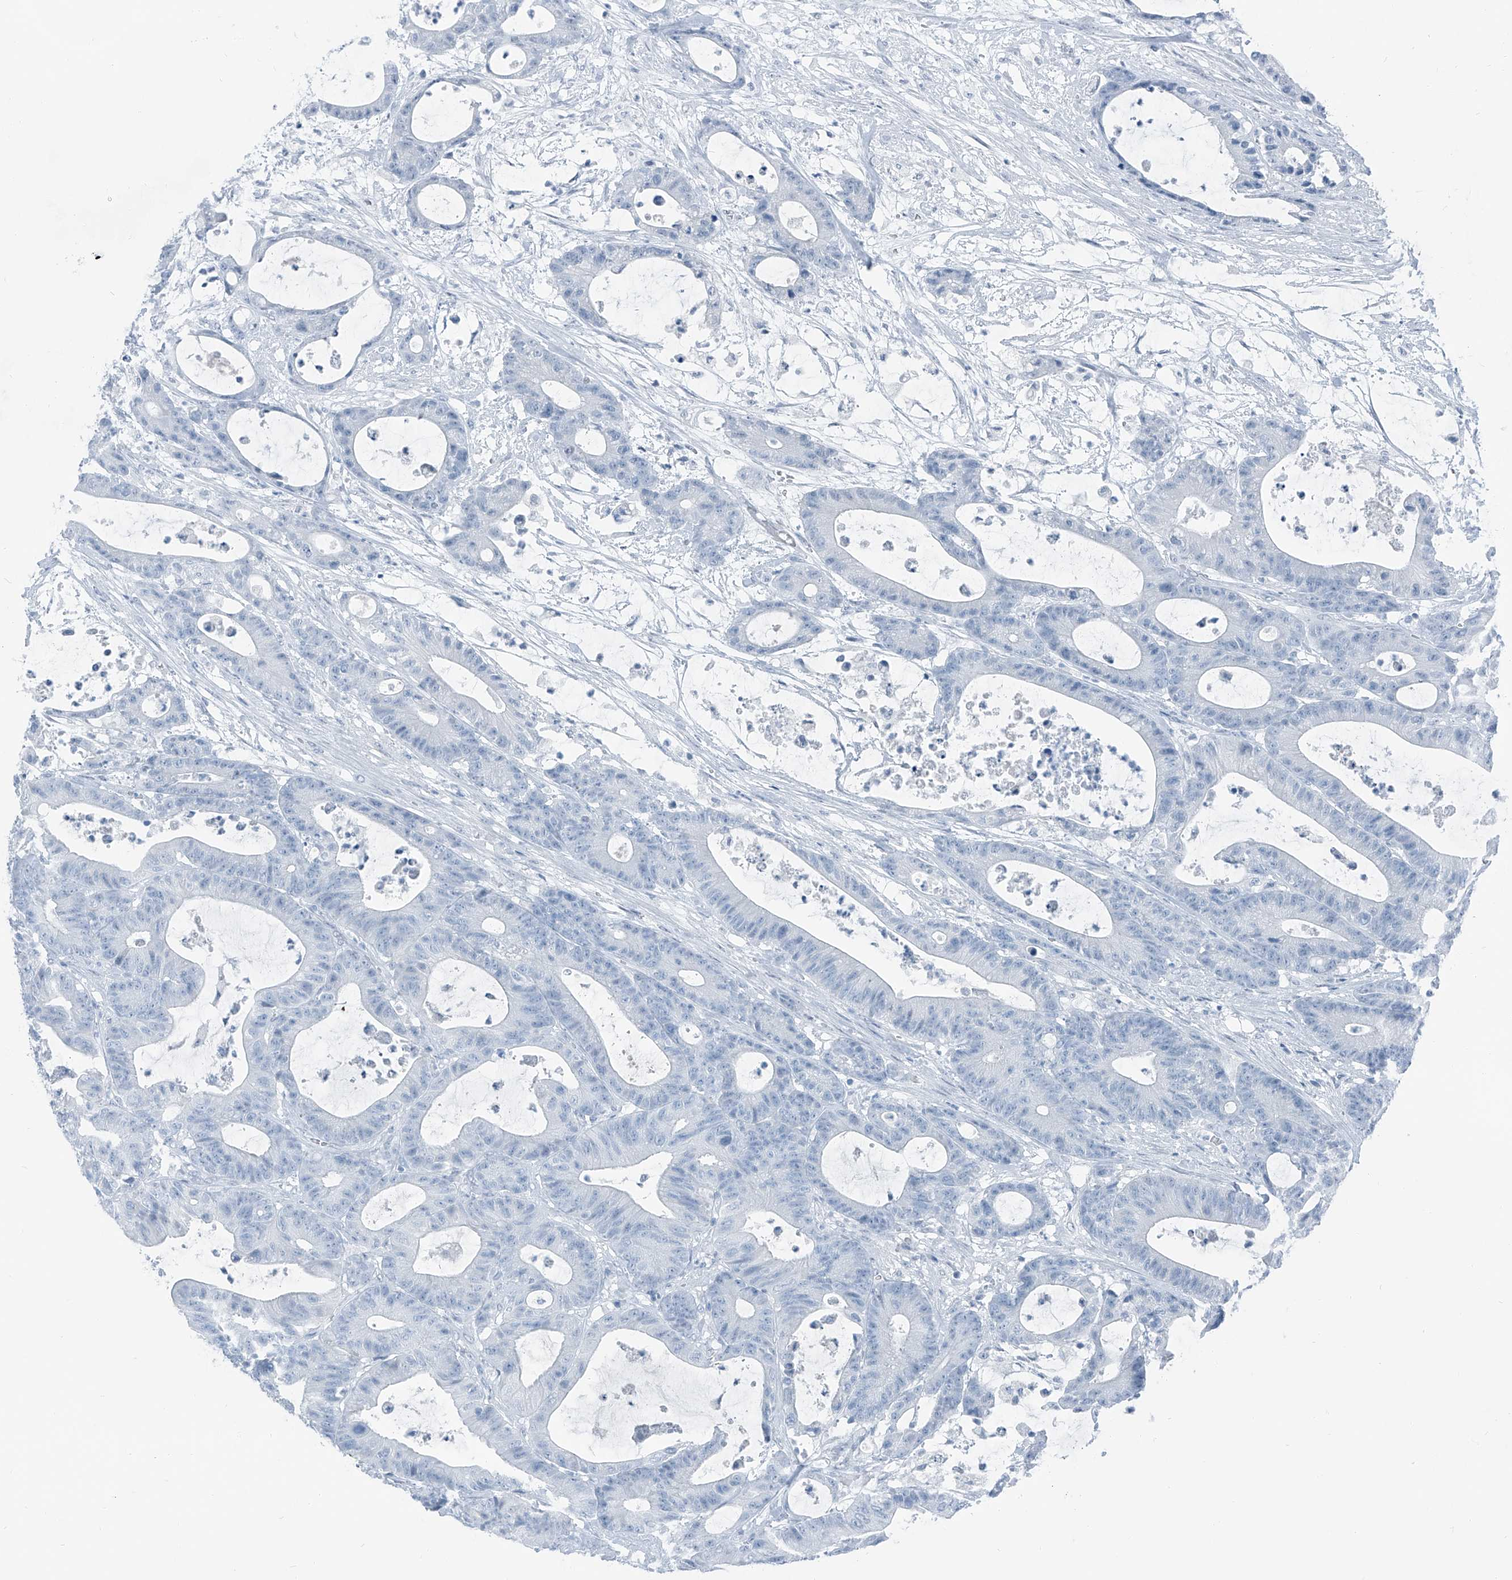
{"staining": {"intensity": "negative", "quantity": "none", "location": "none"}, "tissue": "colorectal cancer", "cell_type": "Tumor cells", "image_type": "cancer", "snomed": [{"axis": "morphology", "description": "Adenocarcinoma, NOS"}, {"axis": "topography", "description": "Colon"}], "caption": "High magnification brightfield microscopy of colorectal cancer stained with DAB (3,3'-diaminobenzidine) (brown) and counterstained with hematoxylin (blue): tumor cells show no significant expression.", "gene": "RGN", "patient": {"sex": "female", "age": 84}}